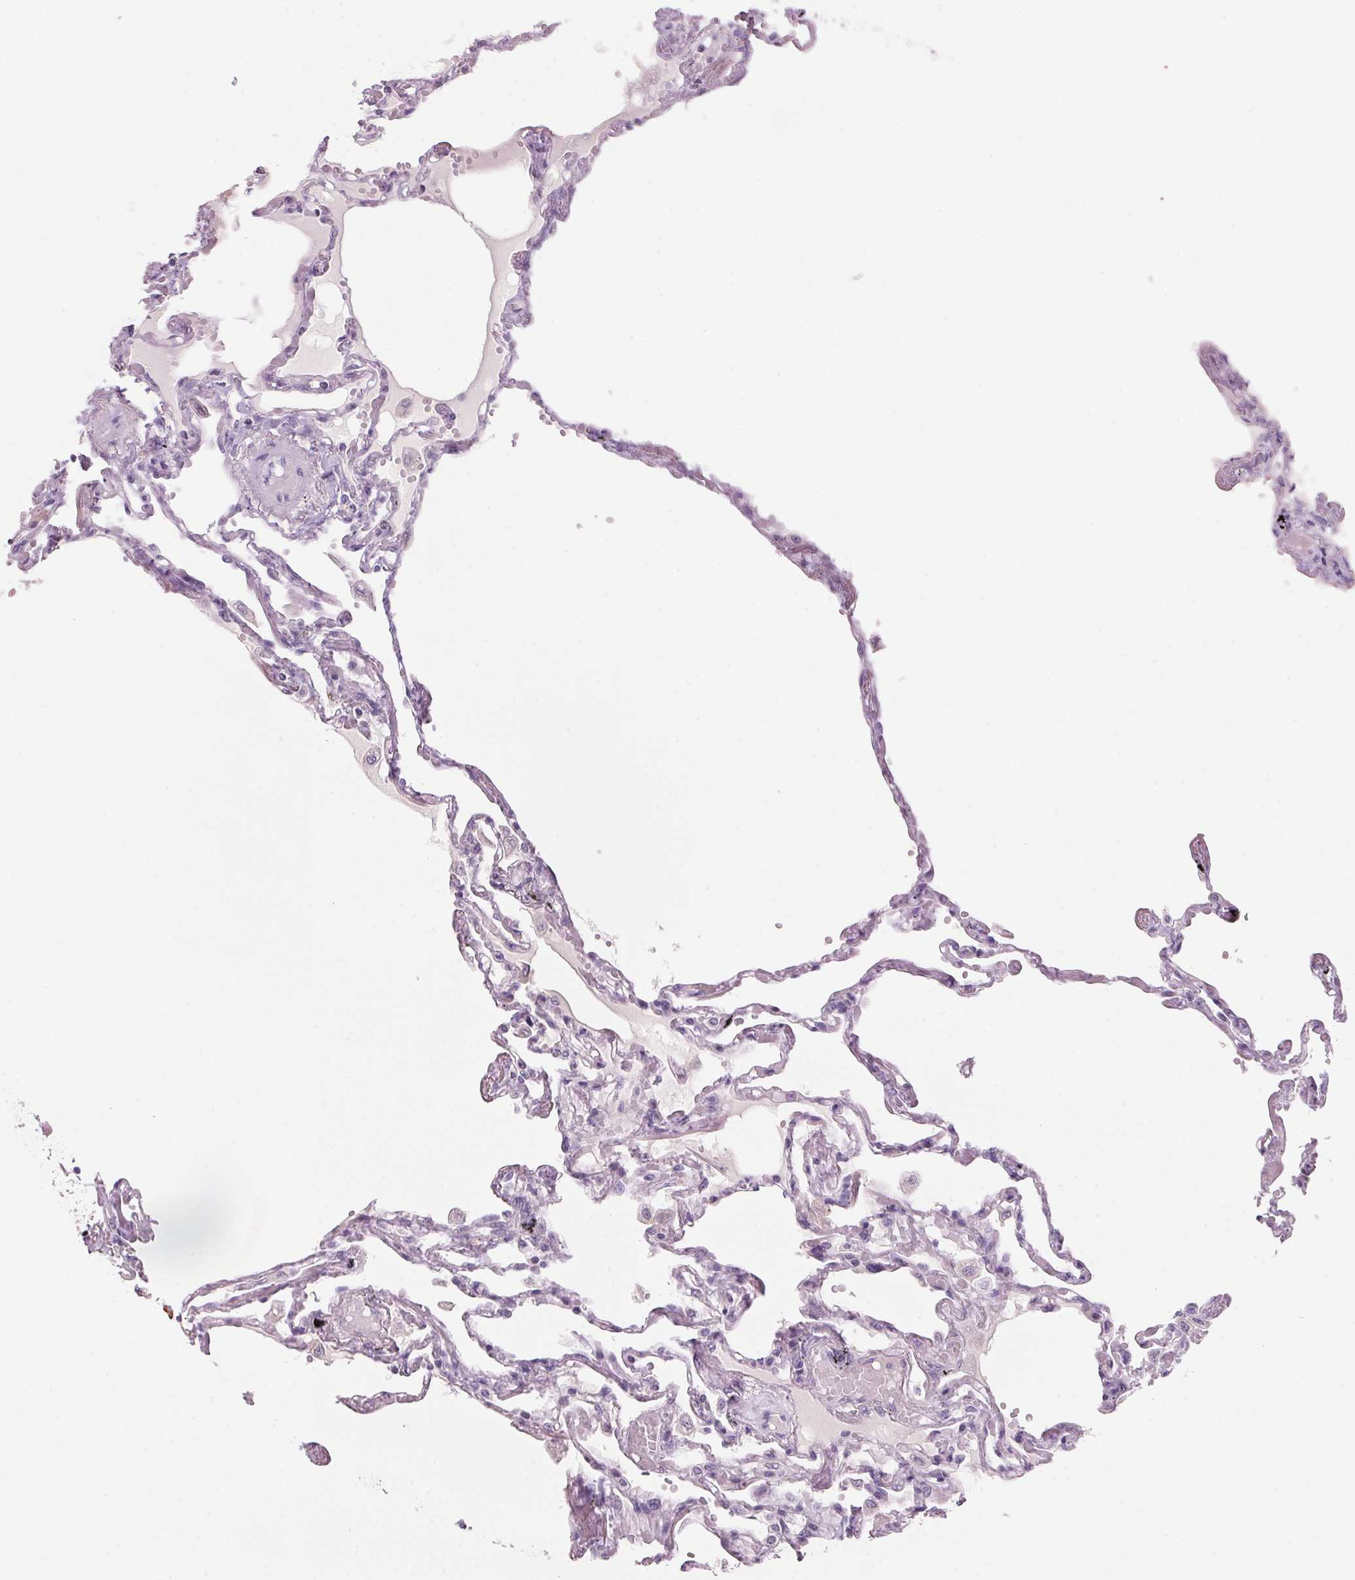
{"staining": {"intensity": "negative", "quantity": "none", "location": "none"}, "tissue": "lung", "cell_type": "Alveolar cells", "image_type": "normal", "snomed": [{"axis": "morphology", "description": "Normal tissue, NOS"}, {"axis": "morphology", "description": "Adenocarcinoma, NOS"}, {"axis": "topography", "description": "Cartilage tissue"}, {"axis": "topography", "description": "Lung"}], "caption": "Unremarkable lung was stained to show a protein in brown. There is no significant expression in alveolar cells. (DAB (3,3'-diaminobenzidine) immunohistochemistry (IHC) visualized using brightfield microscopy, high magnification).", "gene": "ADAM20", "patient": {"sex": "female", "age": 67}}